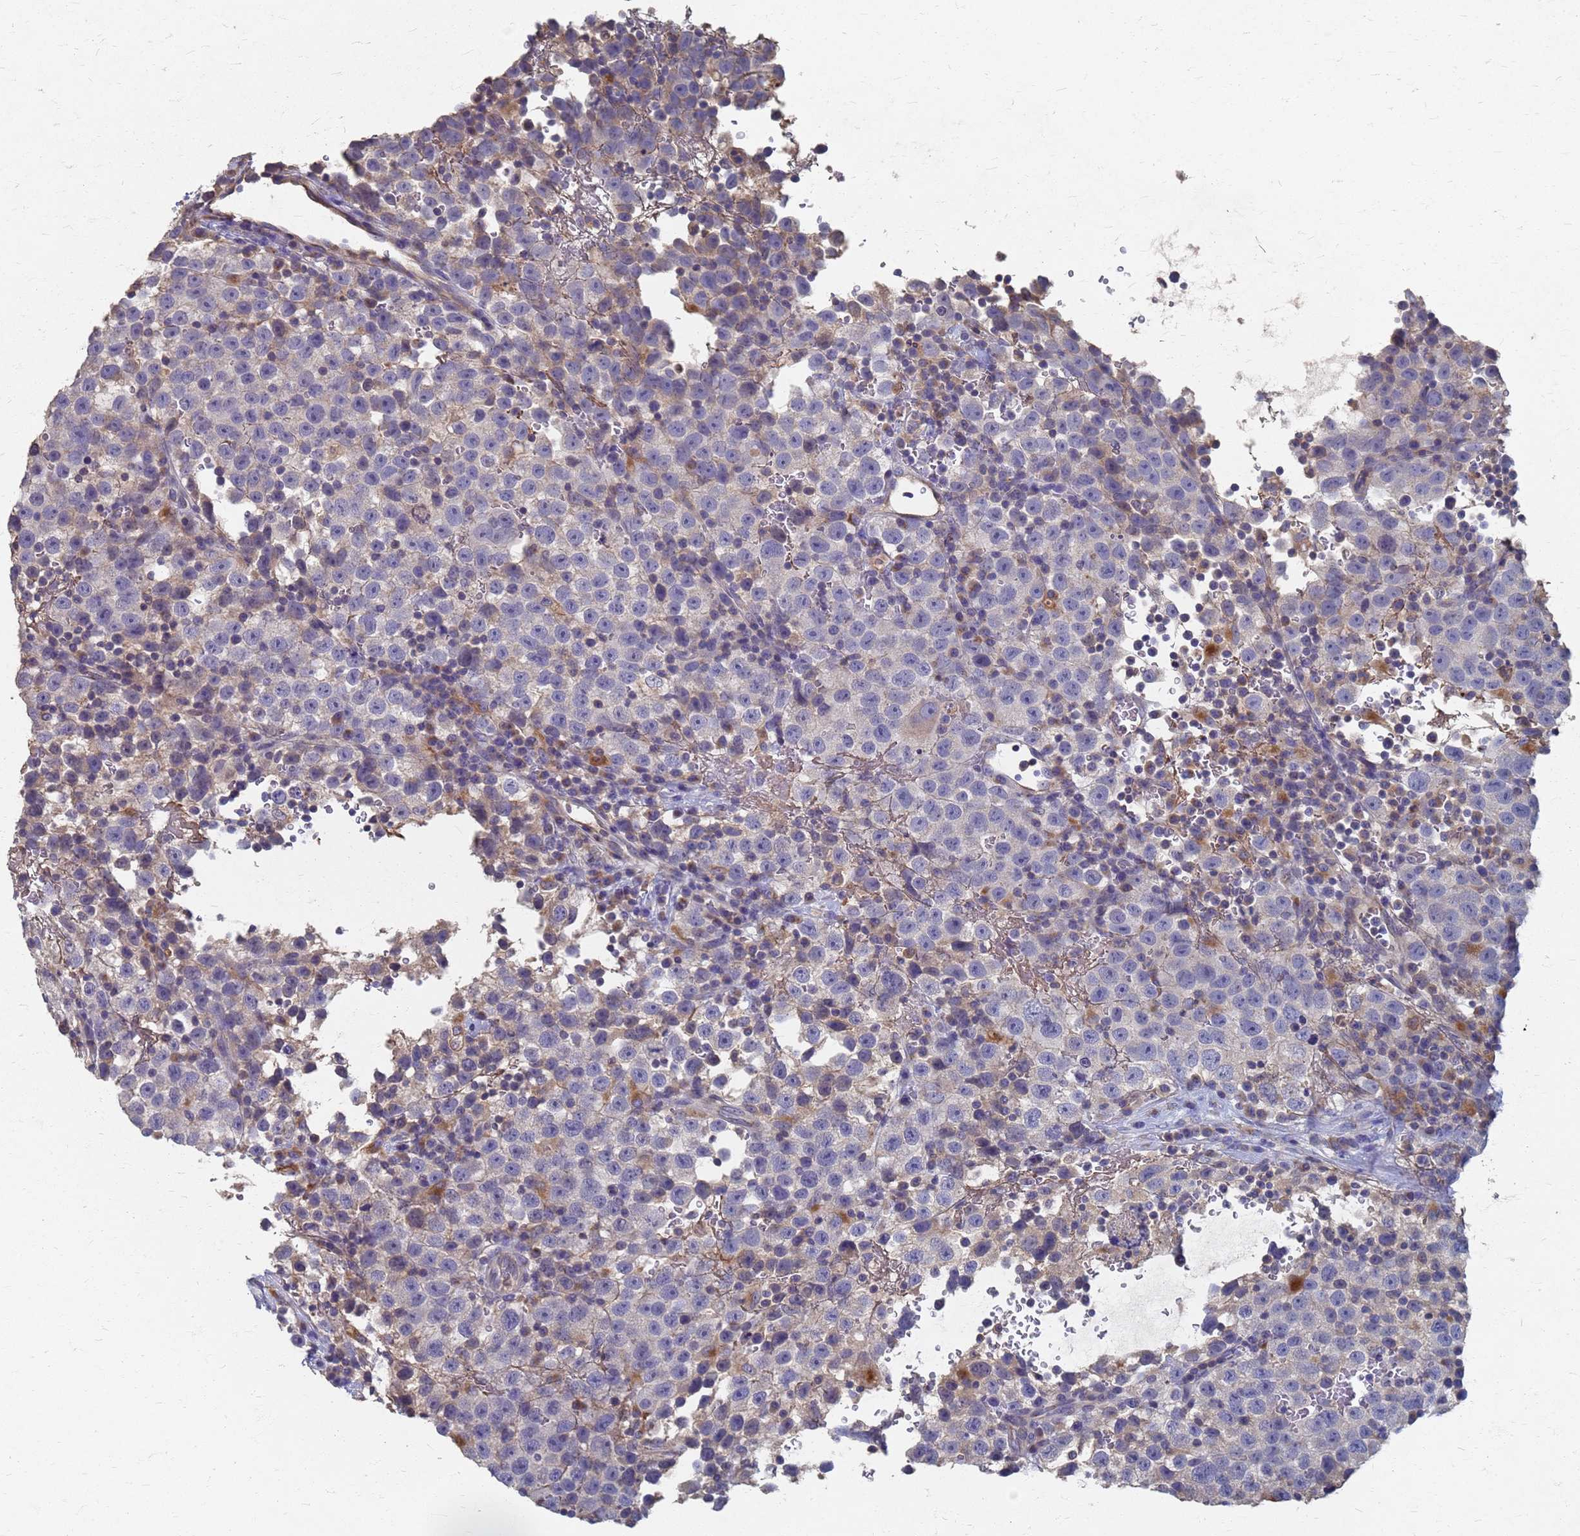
{"staining": {"intensity": "negative", "quantity": "none", "location": "none"}, "tissue": "testis cancer", "cell_type": "Tumor cells", "image_type": "cancer", "snomed": [{"axis": "morphology", "description": "Seminoma, NOS"}, {"axis": "topography", "description": "Testis"}], "caption": "IHC micrograph of human seminoma (testis) stained for a protein (brown), which exhibits no positivity in tumor cells. (Brightfield microscopy of DAB IHC at high magnification).", "gene": "KRCC1", "patient": {"sex": "male", "age": 22}}